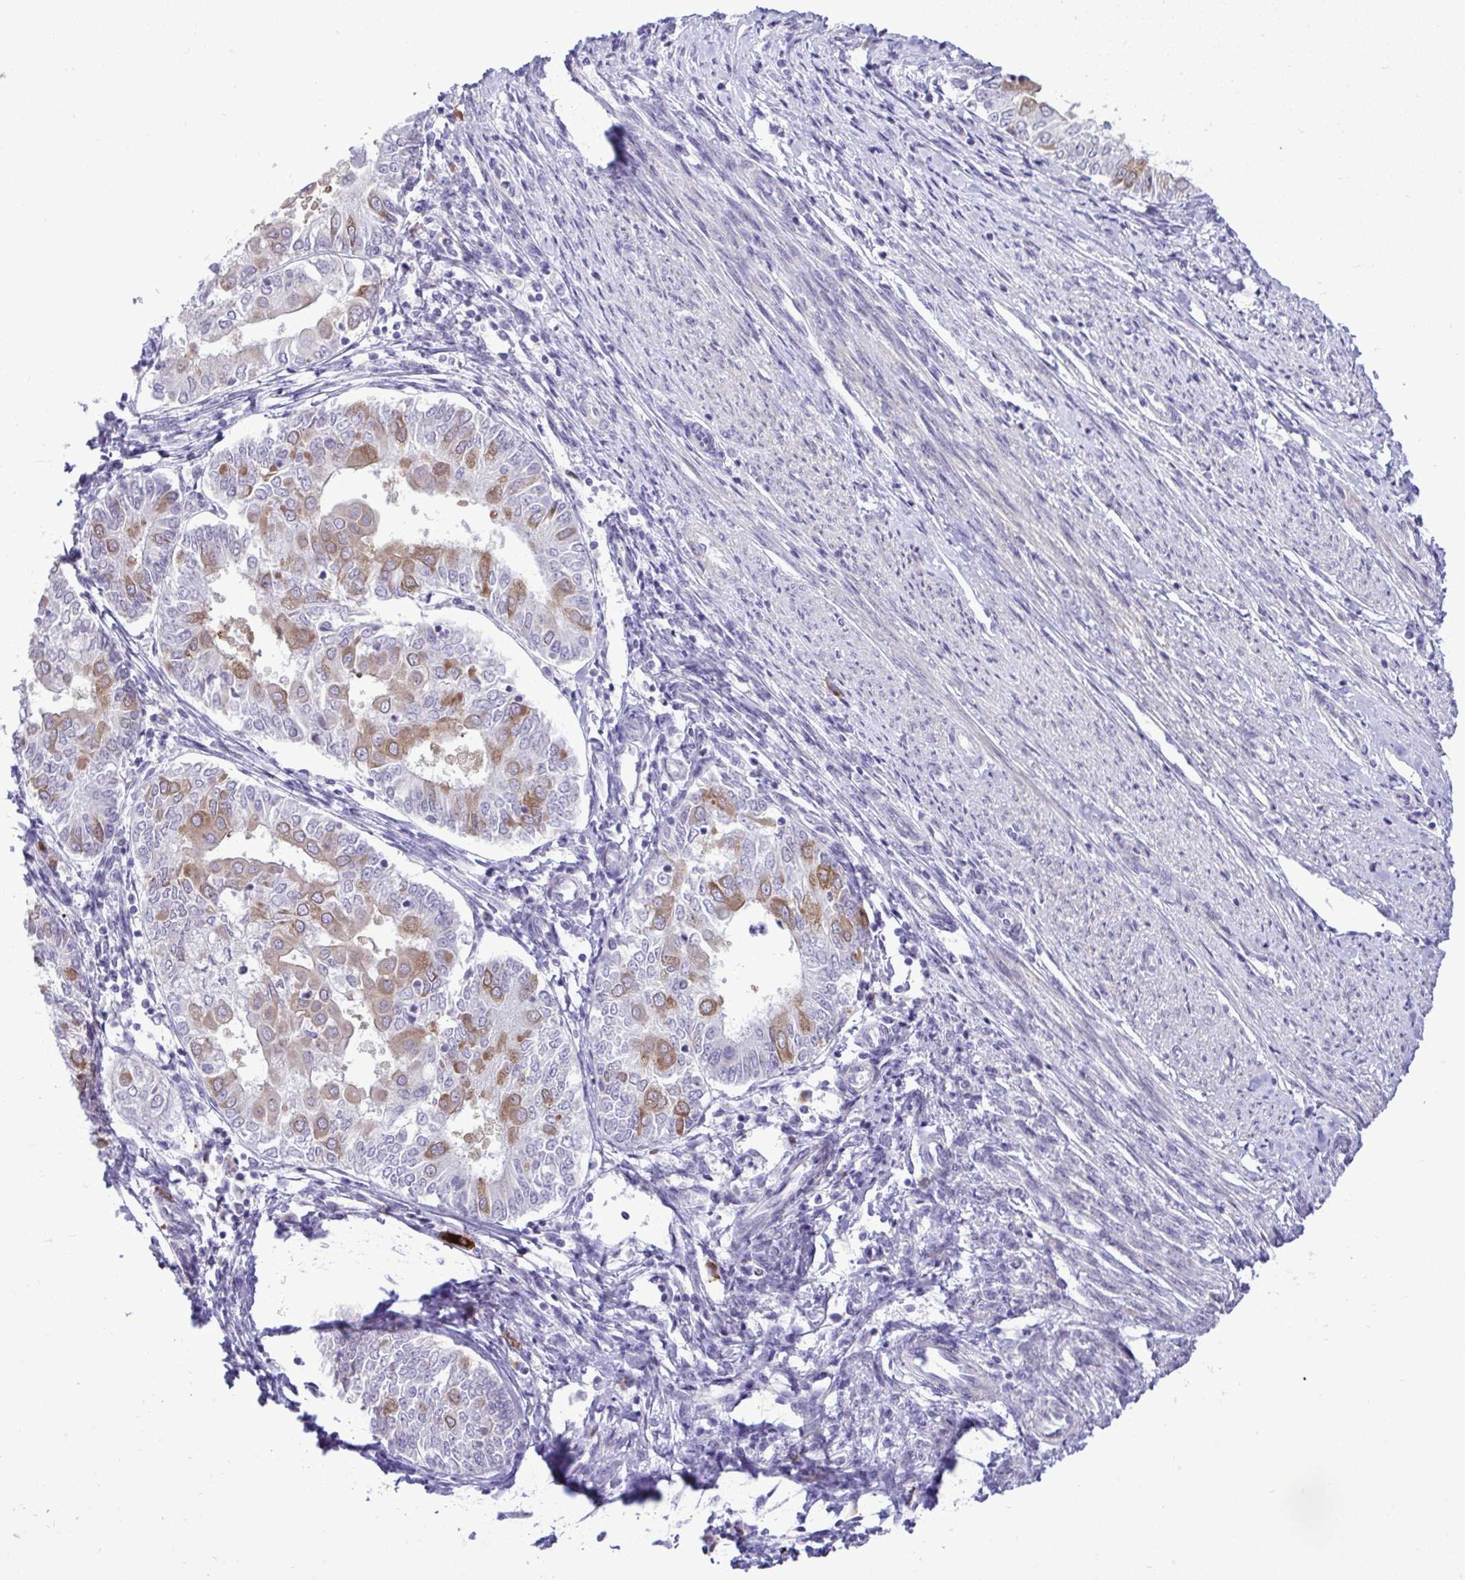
{"staining": {"intensity": "moderate", "quantity": "<25%", "location": "cytoplasmic/membranous"}, "tissue": "endometrial cancer", "cell_type": "Tumor cells", "image_type": "cancer", "snomed": [{"axis": "morphology", "description": "Adenocarcinoma, NOS"}, {"axis": "topography", "description": "Endometrium"}], "caption": "Endometrial cancer (adenocarcinoma) stained with IHC exhibits moderate cytoplasmic/membranous positivity in approximately <25% of tumor cells.", "gene": "SPAG1", "patient": {"sex": "female", "age": 68}}